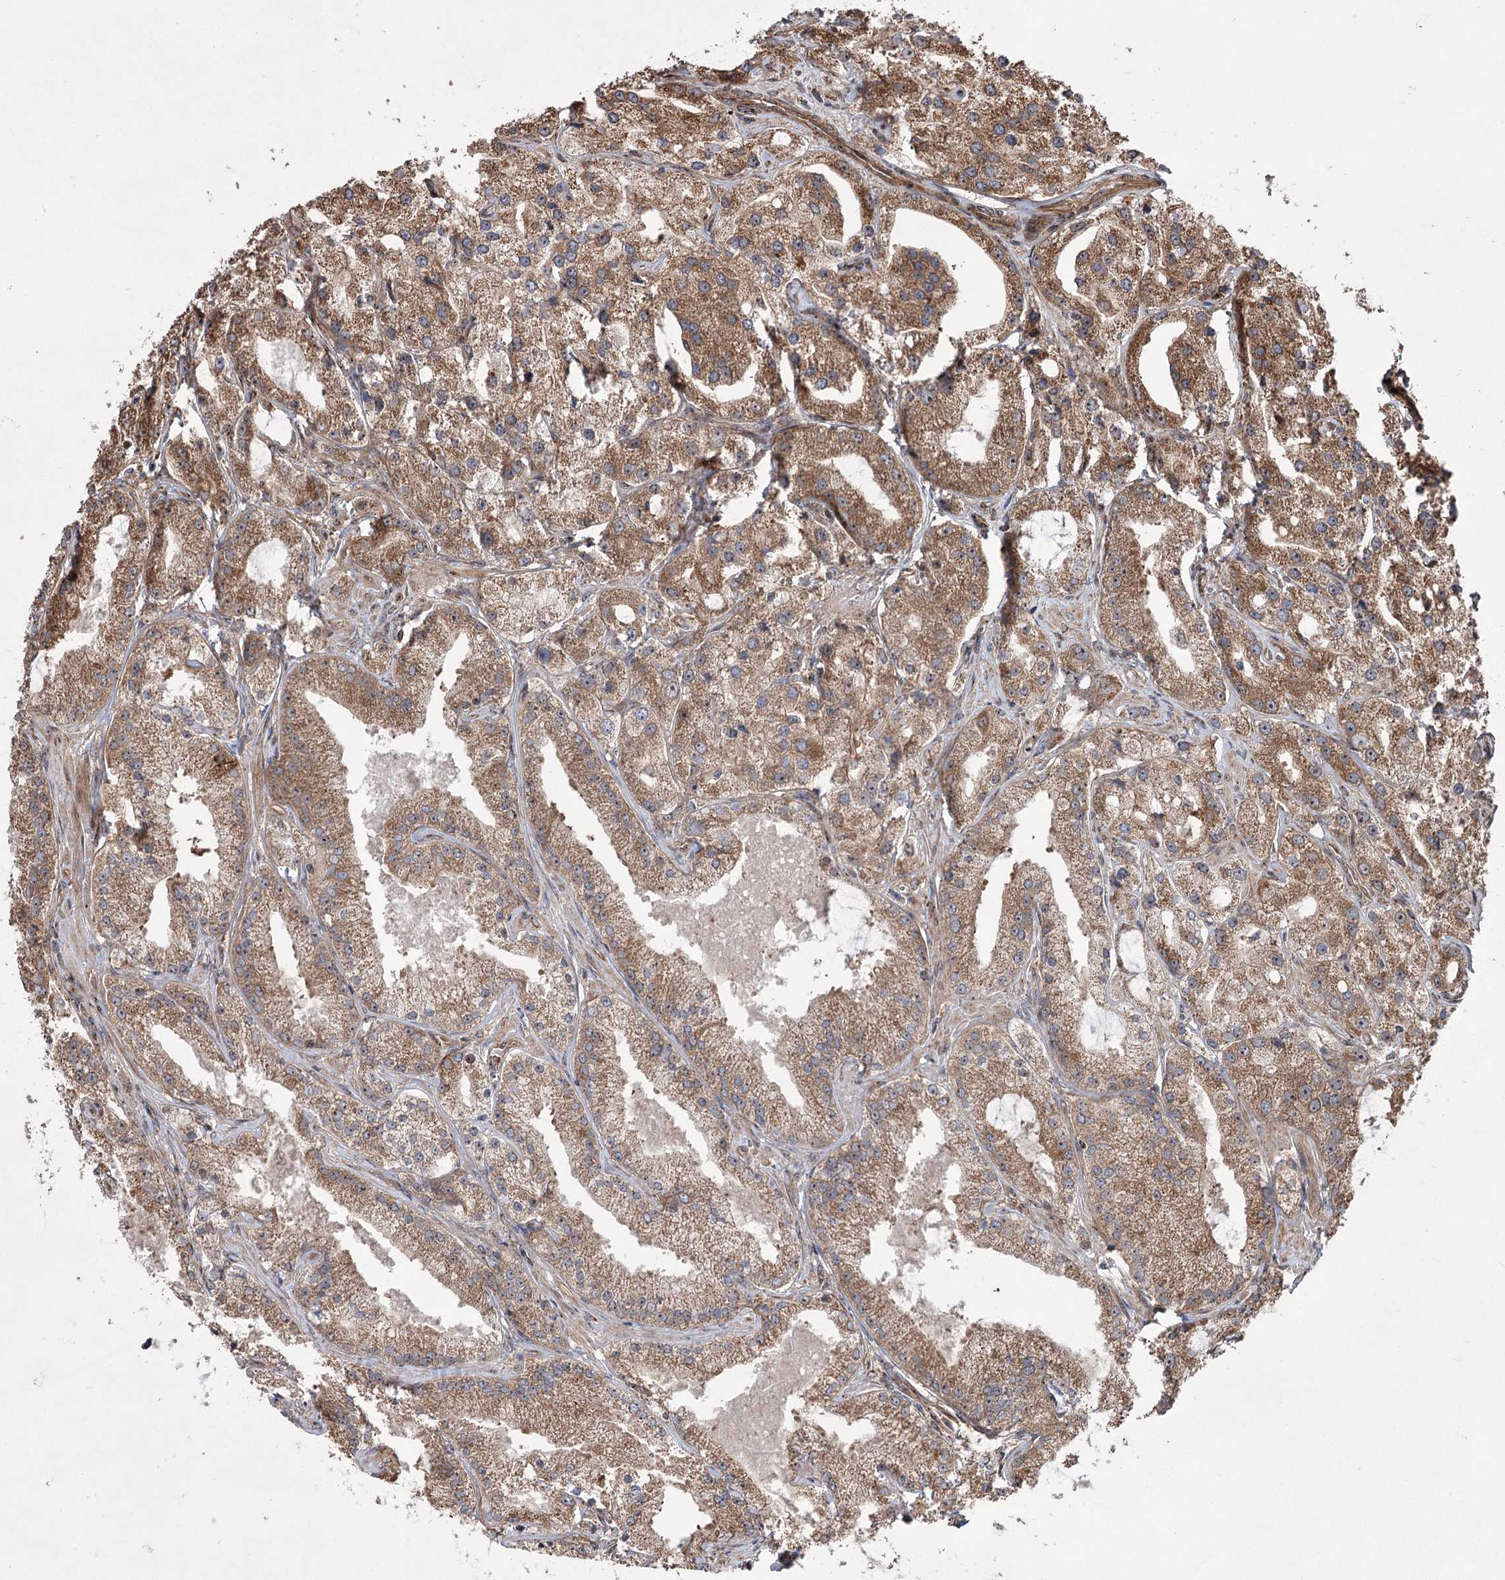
{"staining": {"intensity": "moderate", "quantity": ">75%", "location": "cytoplasmic/membranous"}, "tissue": "prostate cancer", "cell_type": "Tumor cells", "image_type": "cancer", "snomed": [{"axis": "morphology", "description": "Adenocarcinoma, Low grade"}, {"axis": "topography", "description": "Prostate"}], "caption": "Protein expression analysis of prostate low-grade adenocarcinoma displays moderate cytoplasmic/membranous positivity in approximately >75% of tumor cells.", "gene": "SERINC5", "patient": {"sex": "male", "age": 69}}